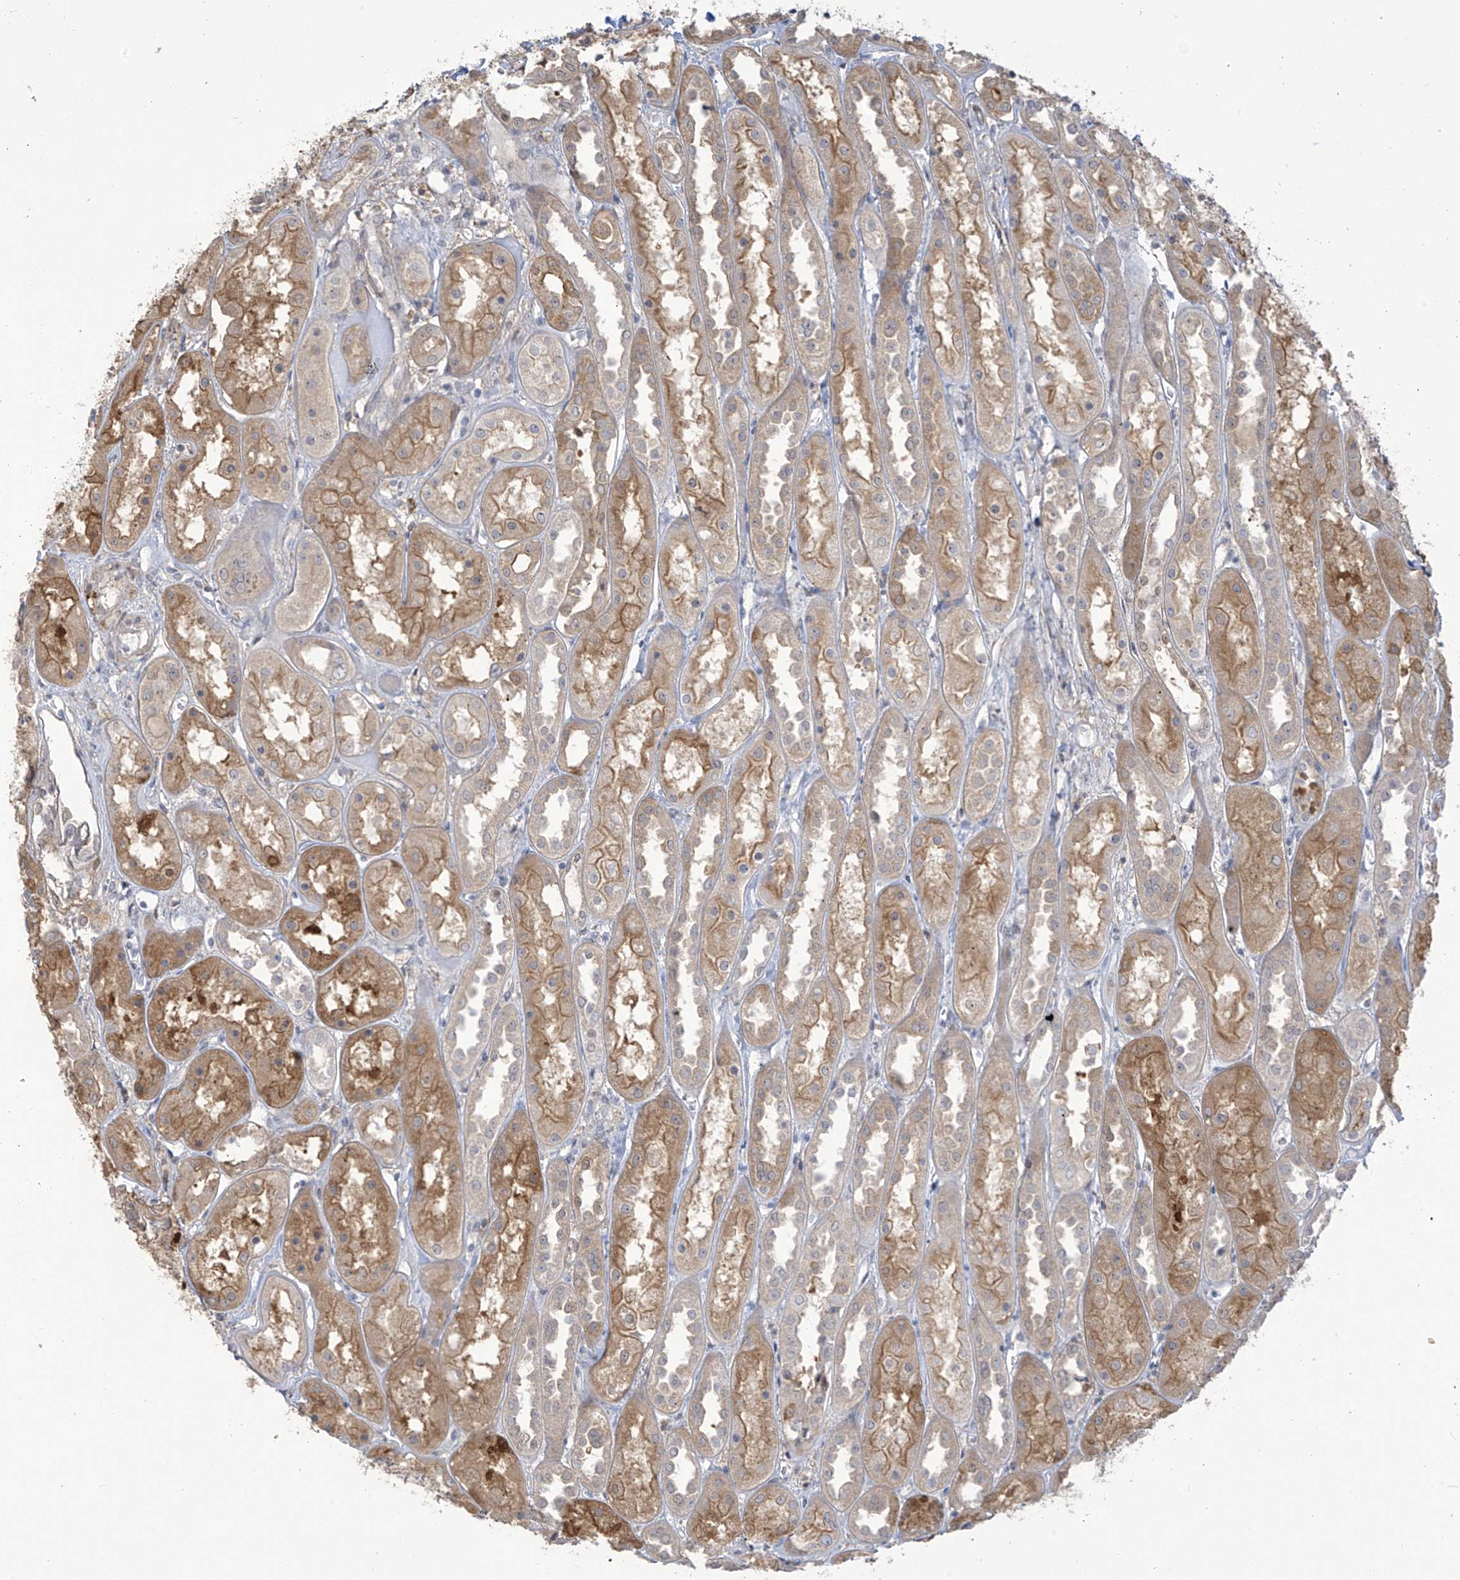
{"staining": {"intensity": "weak", "quantity": "25%-75%", "location": "cytoplasmic/membranous"}, "tissue": "kidney", "cell_type": "Cells in glomeruli", "image_type": "normal", "snomed": [{"axis": "morphology", "description": "Normal tissue, NOS"}, {"axis": "topography", "description": "Kidney"}], "caption": "Cells in glomeruli reveal low levels of weak cytoplasmic/membranous staining in about 25%-75% of cells in normal human kidney. Using DAB (3,3'-diaminobenzidine) (brown) and hematoxylin (blue) stains, captured at high magnification using brightfield microscopy.", "gene": "TAGAP", "patient": {"sex": "male", "age": 70}}